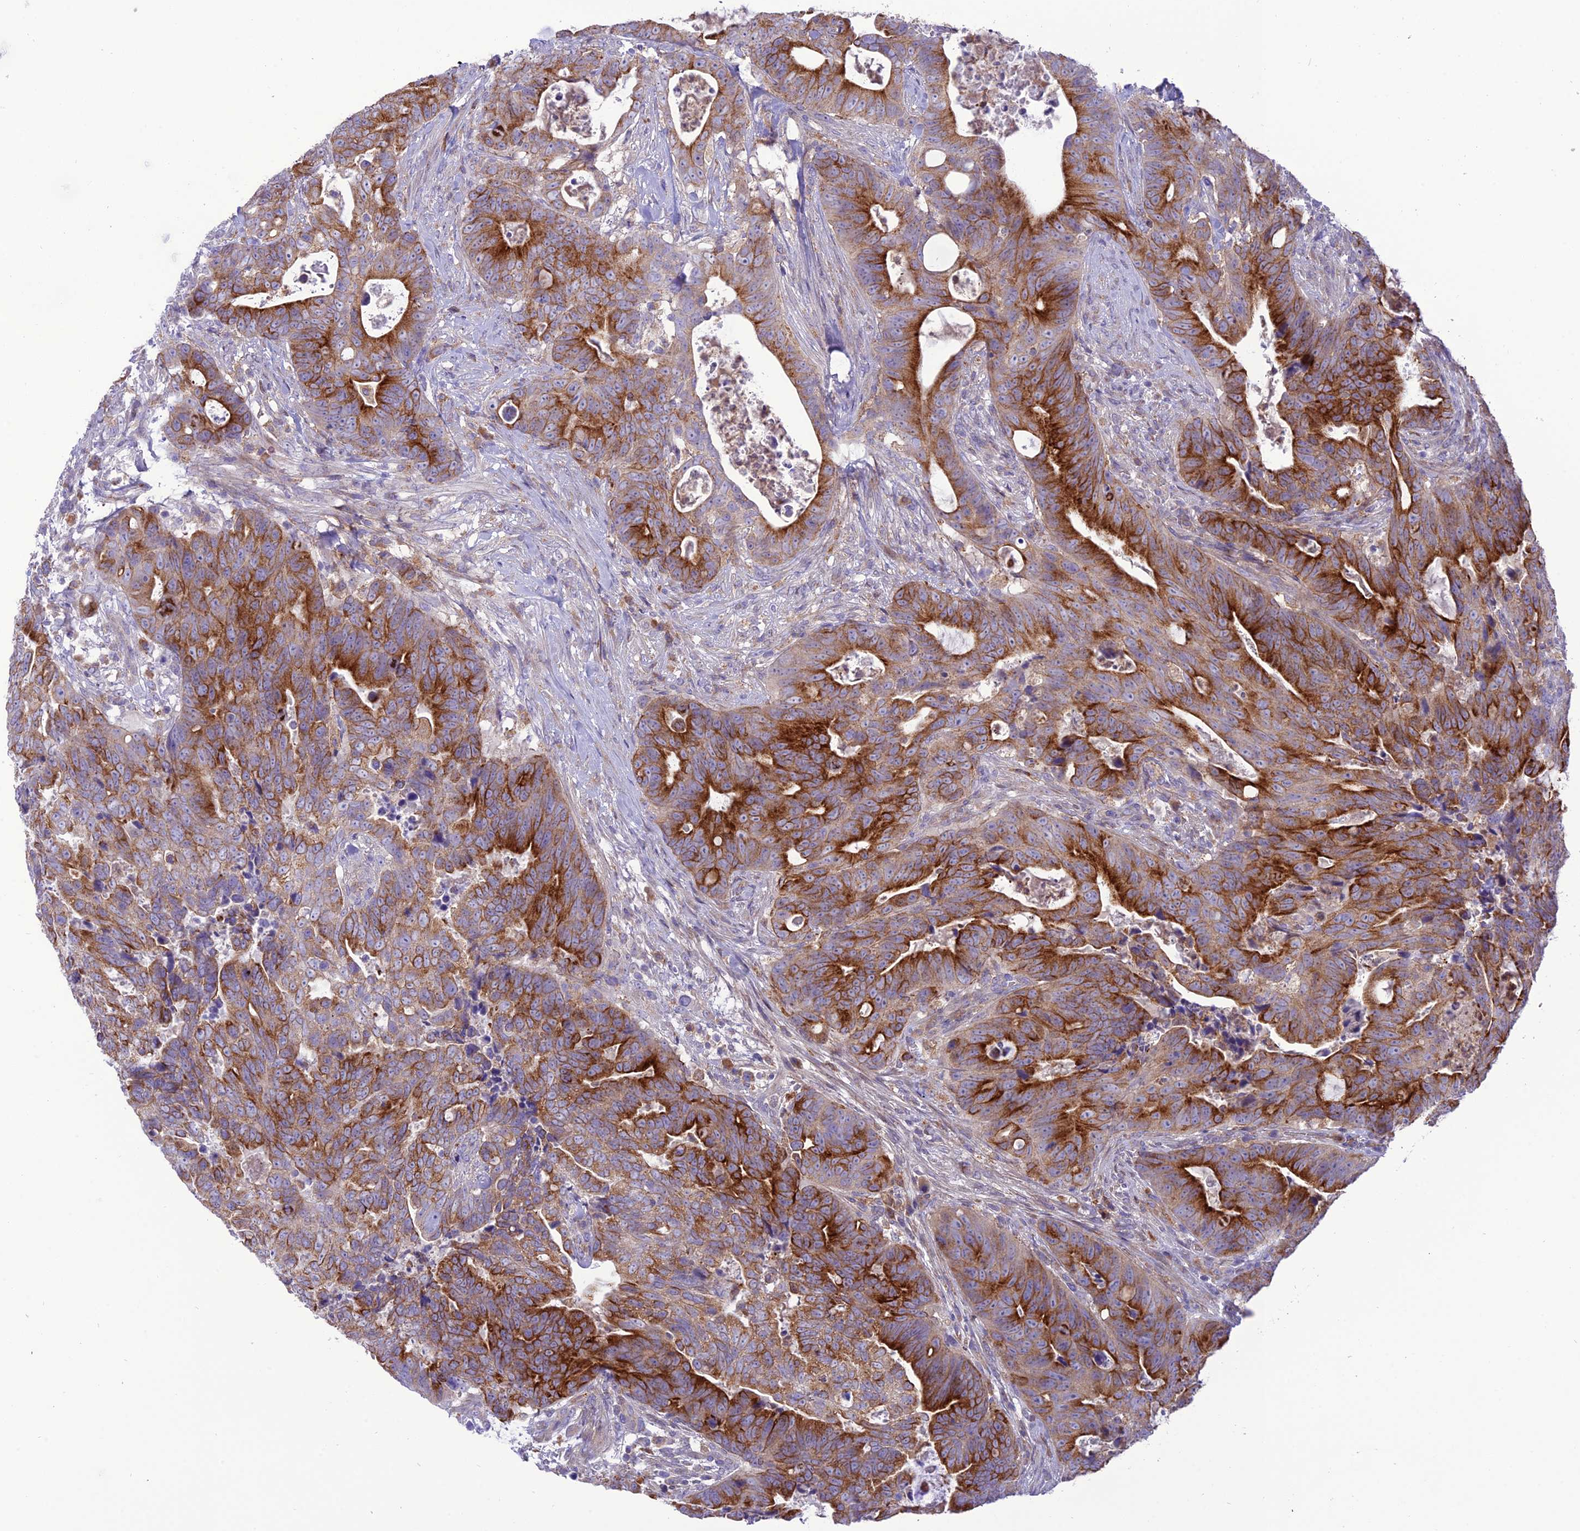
{"staining": {"intensity": "strong", "quantity": ">75%", "location": "cytoplasmic/membranous"}, "tissue": "colorectal cancer", "cell_type": "Tumor cells", "image_type": "cancer", "snomed": [{"axis": "morphology", "description": "Adenocarcinoma, NOS"}, {"axis": "topography", "description": "Colon"}], "caption": "Immunohistochemistry (IHC) (DAB) staining of human colorectal cancer displays strong cytoplasmic/membranous protein staining in approximately >75% of tumor cells.", "gene": "JMY", "patient": {"sex": "female", "age": 82}}